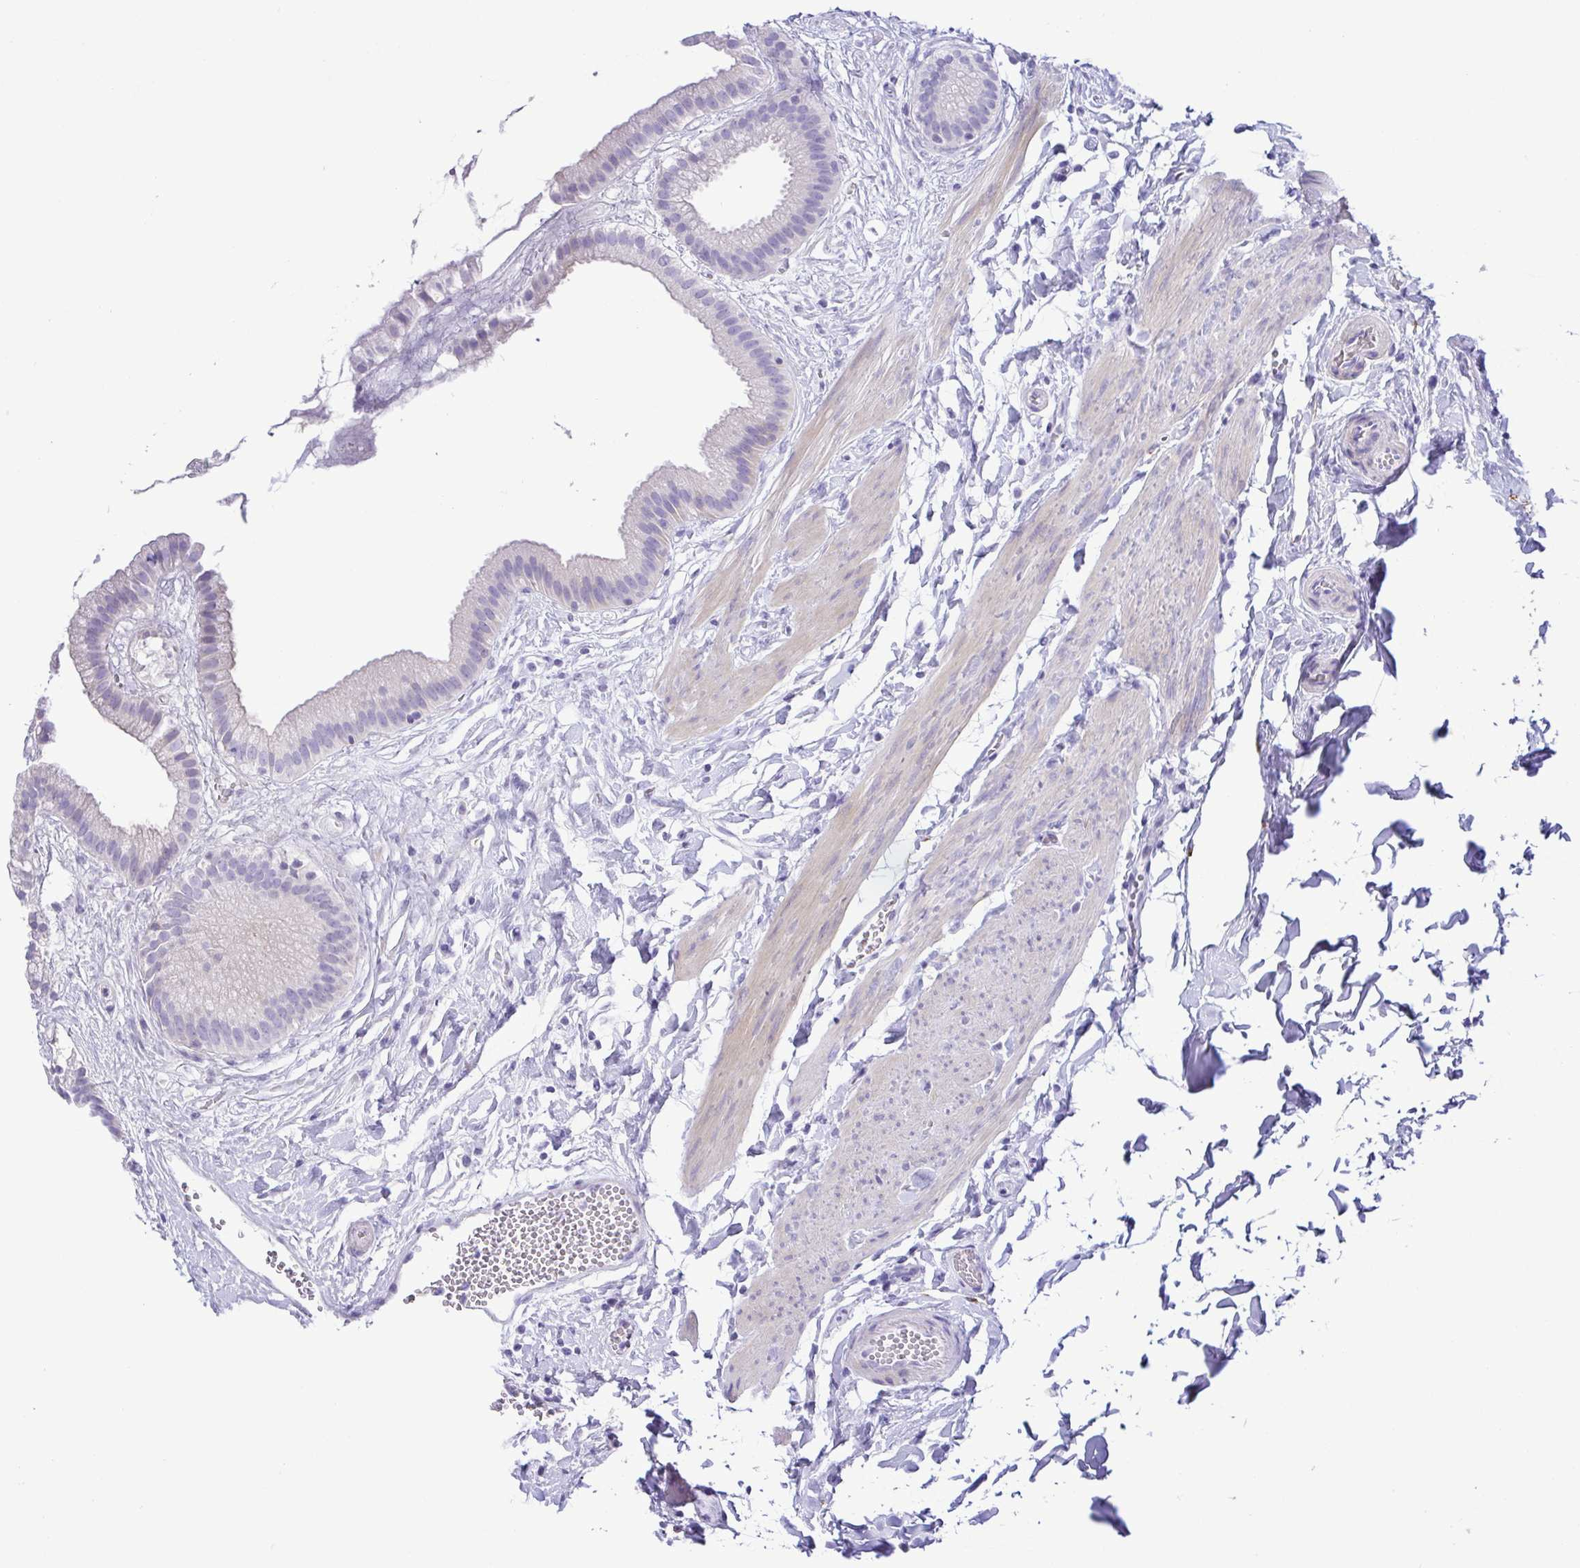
{"staining": {"intensity": "negative", "quantity": "none", "location": "none"}, "tissue": "gallbladder", "cell_type": "Glandular cells", "image_type": "normal", "snomed": [{"axis": "morphology", "description": "Normal tissue, NOS"}, {"axis": "topography", "description": "Gallbladder"}], "caption": "Immunohistochemistry image of benign human gallbladder stained for a protein (brown), which demonstrates no expression in glandular cells. The staining was performed using DAB (3,3'-diaminobenzidine) to visualize the protein expression in brown, while the nuclei were stained in blue with hematoxylin (Magnification: 20x).", "gene": "GPR182", "patient": {"sex": "female", "age": 63}}